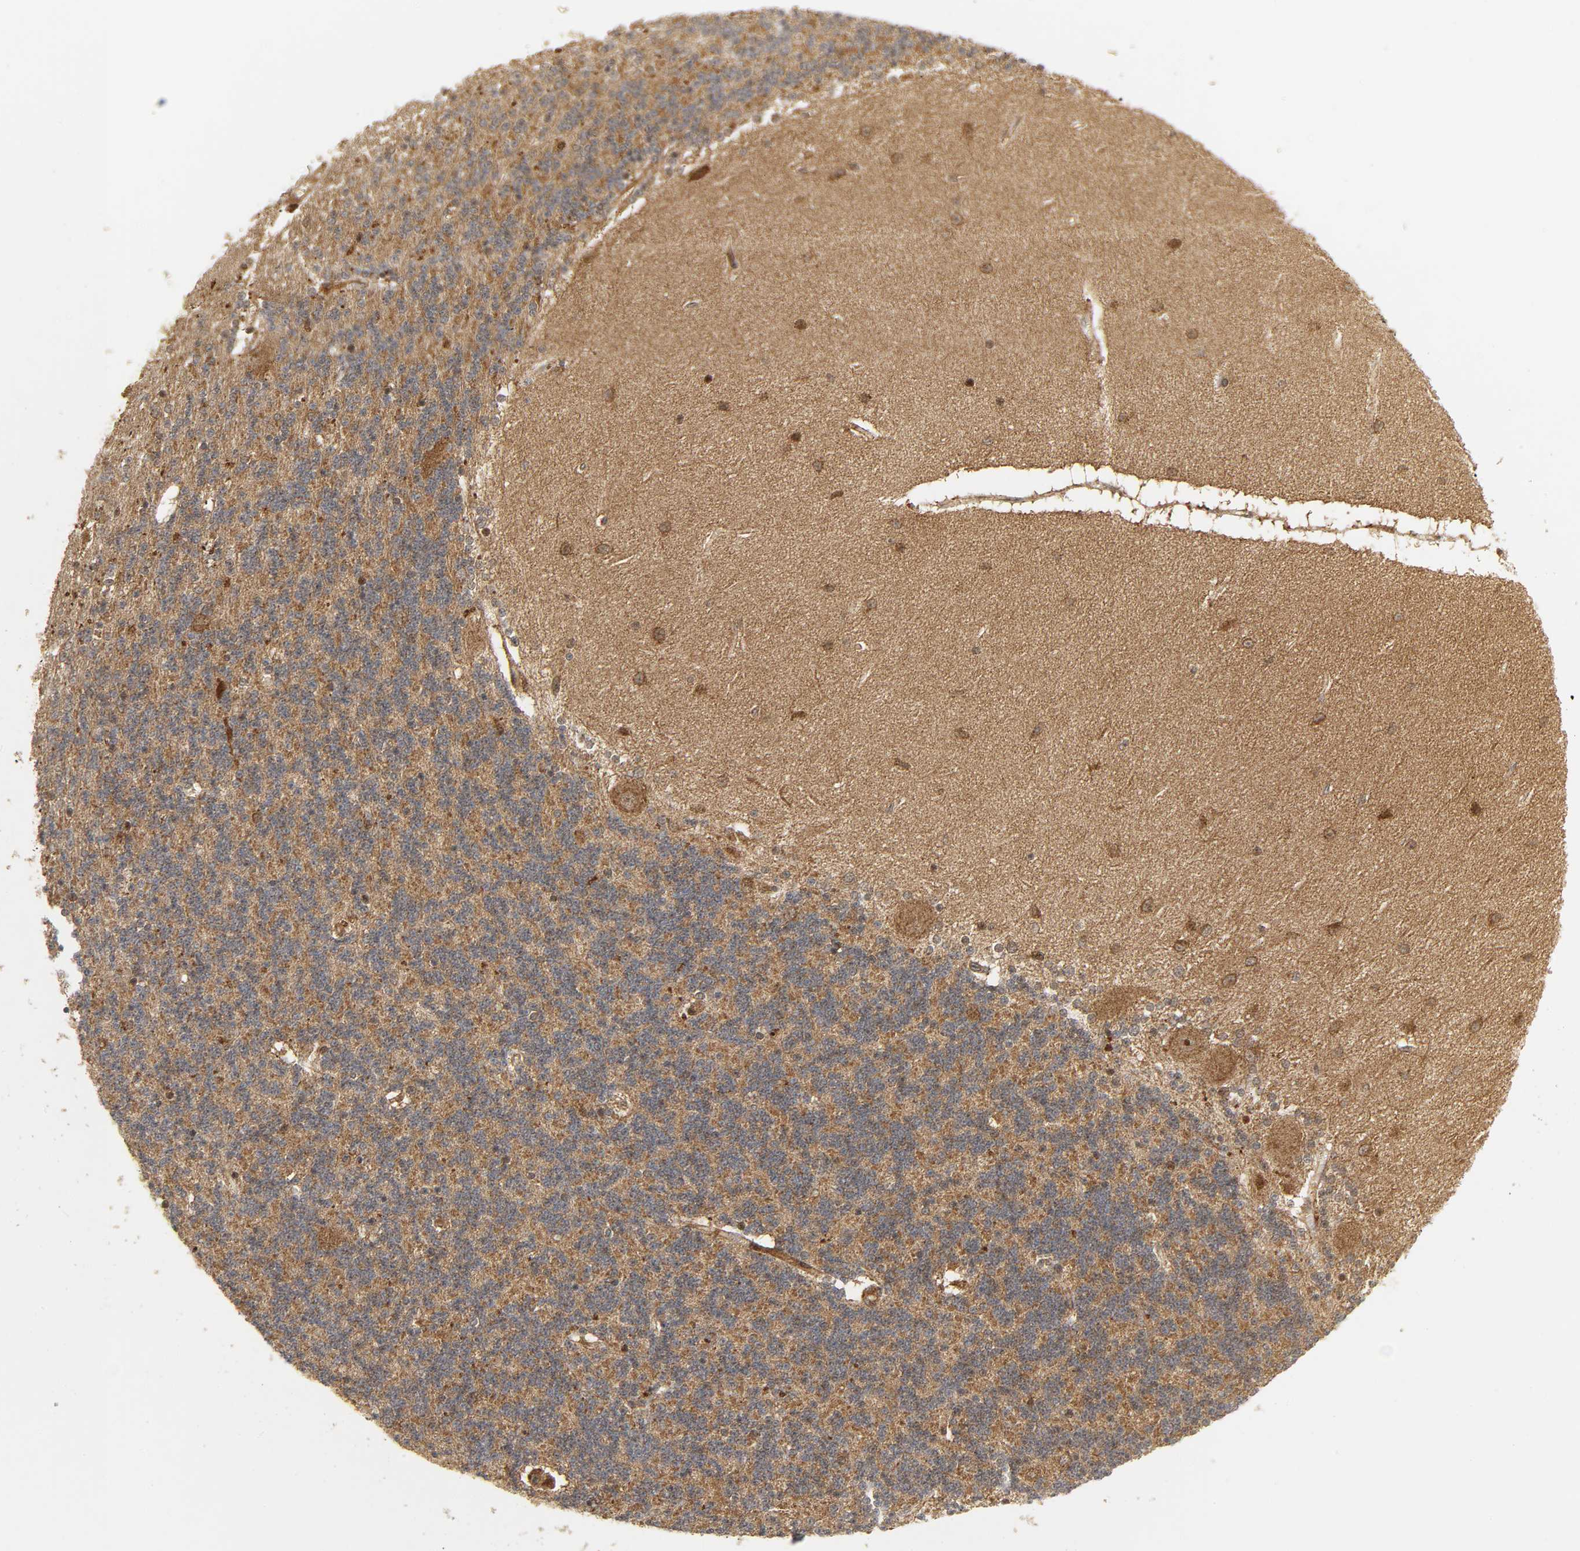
{"staining": {"intensity": "moderate", "quantity": "25%-75%", "location": "cytoplasmic/membranous"}, "tissue": "cerebellum", "cell_type": "Cells in granular layer", "image_type": "normal", "snomed": [{"axis": "morphology", "description": "Normal tissue, NOS"}, {"axis": "topography", "description": "Cerebellum"}], "caption": "Cells in granular layer display medium levels of moderate cytoplasmic/membranous staining in approximately 25%-75% of cells in benign cerebellum. (IHC, brightfield microscopy, high magnification).", "gene": "CHUK", "patient": {"sex": "female", "age": 54}}